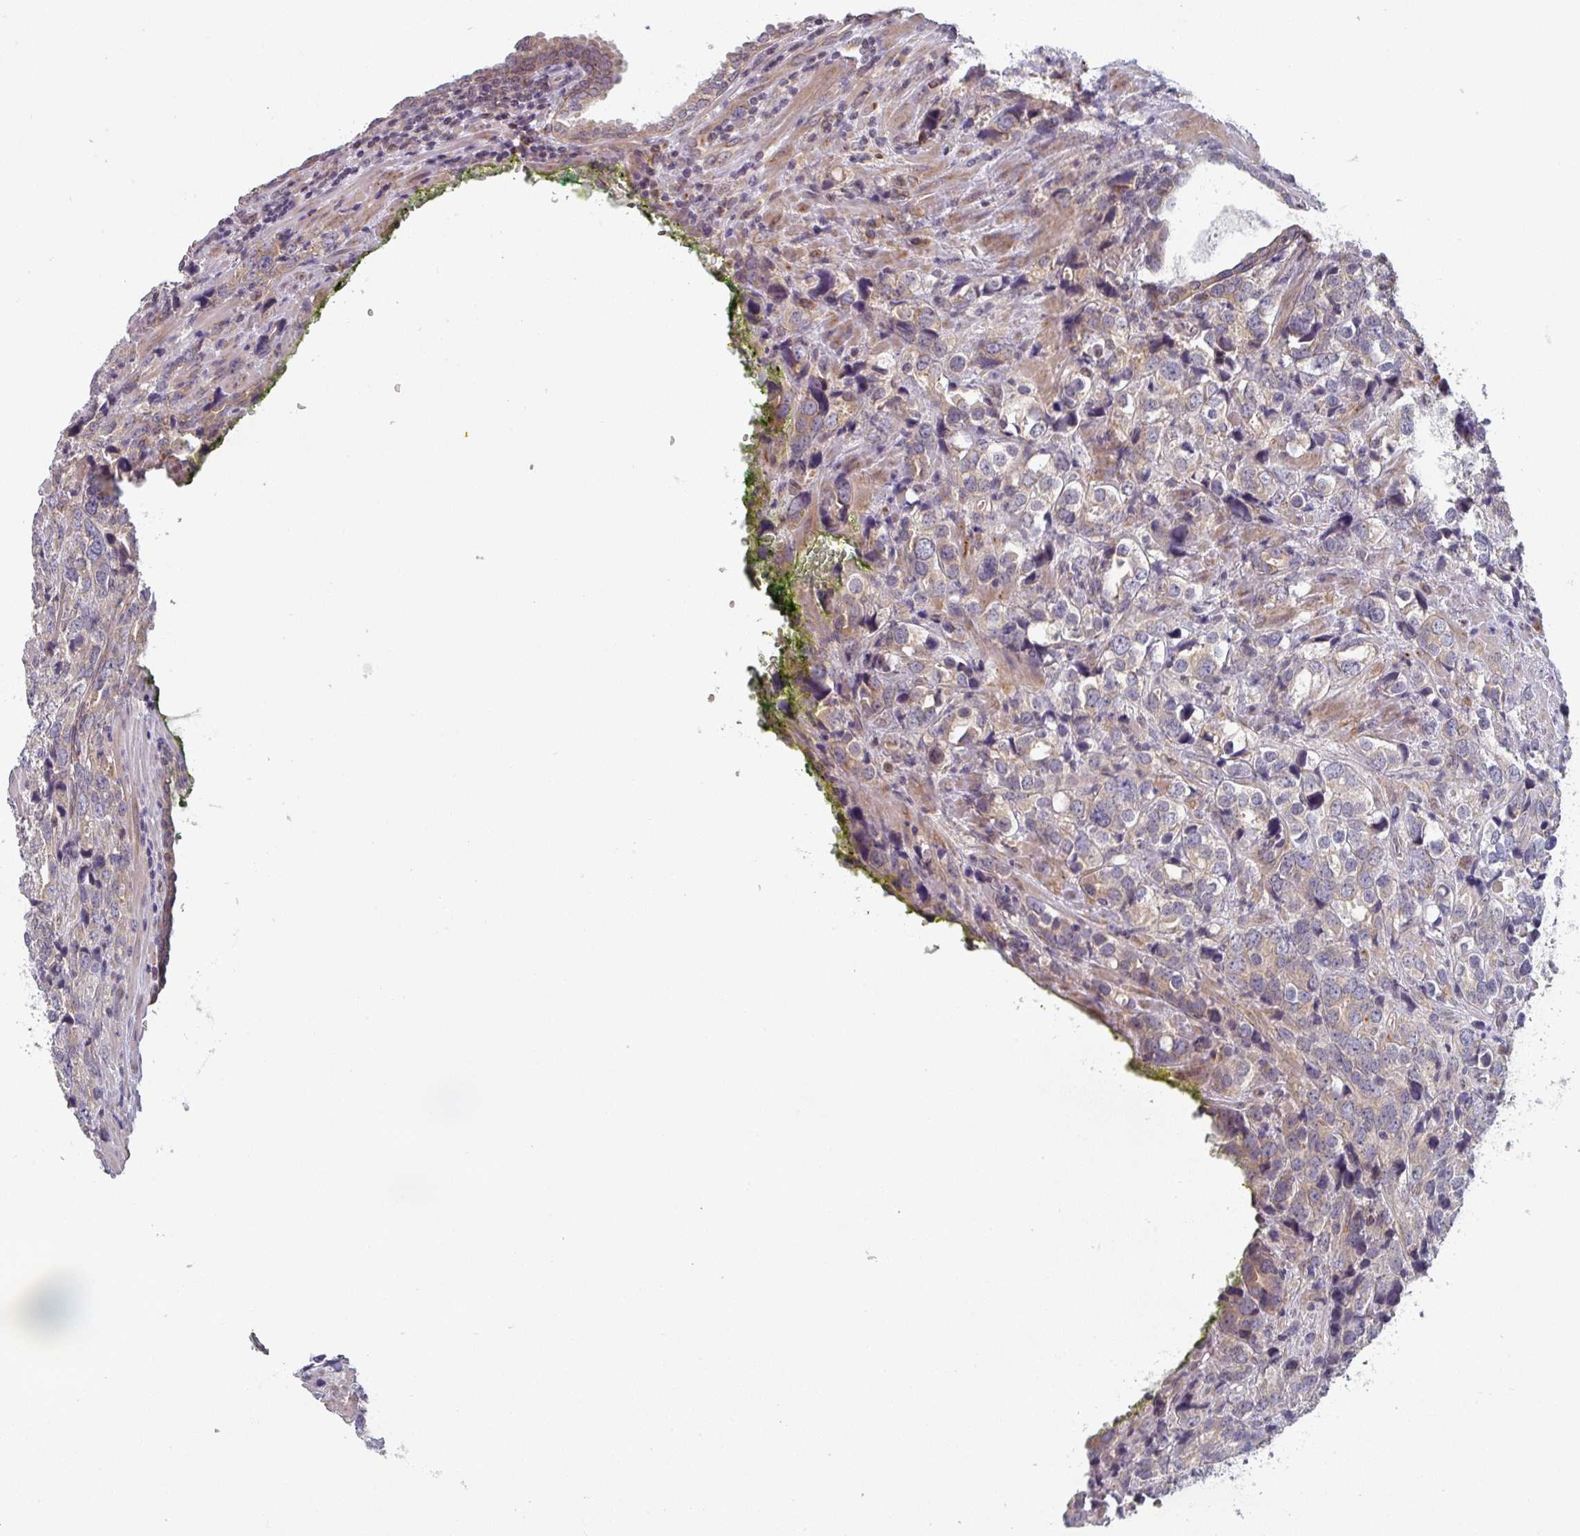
{"staining": {"intensity": "weak", "quantity": "<25%", "location": "cytoplasmic/membranous"}, "tissue": "prostate cancer", "cell_type": "Tumor cells", "image_type": "cancer", "snomed": [{"axis": "morphology", "description": "Adenocarcinoma, High grade"}, {"axis": "topography", "description": "Prostate"}], "caption": "The photomicrograph displays no significant expression in tumor cells of prostate high-grade adenocarcinoma.", "gene": "TAPT1", "patient": {"sex": "male", "age": 71}}